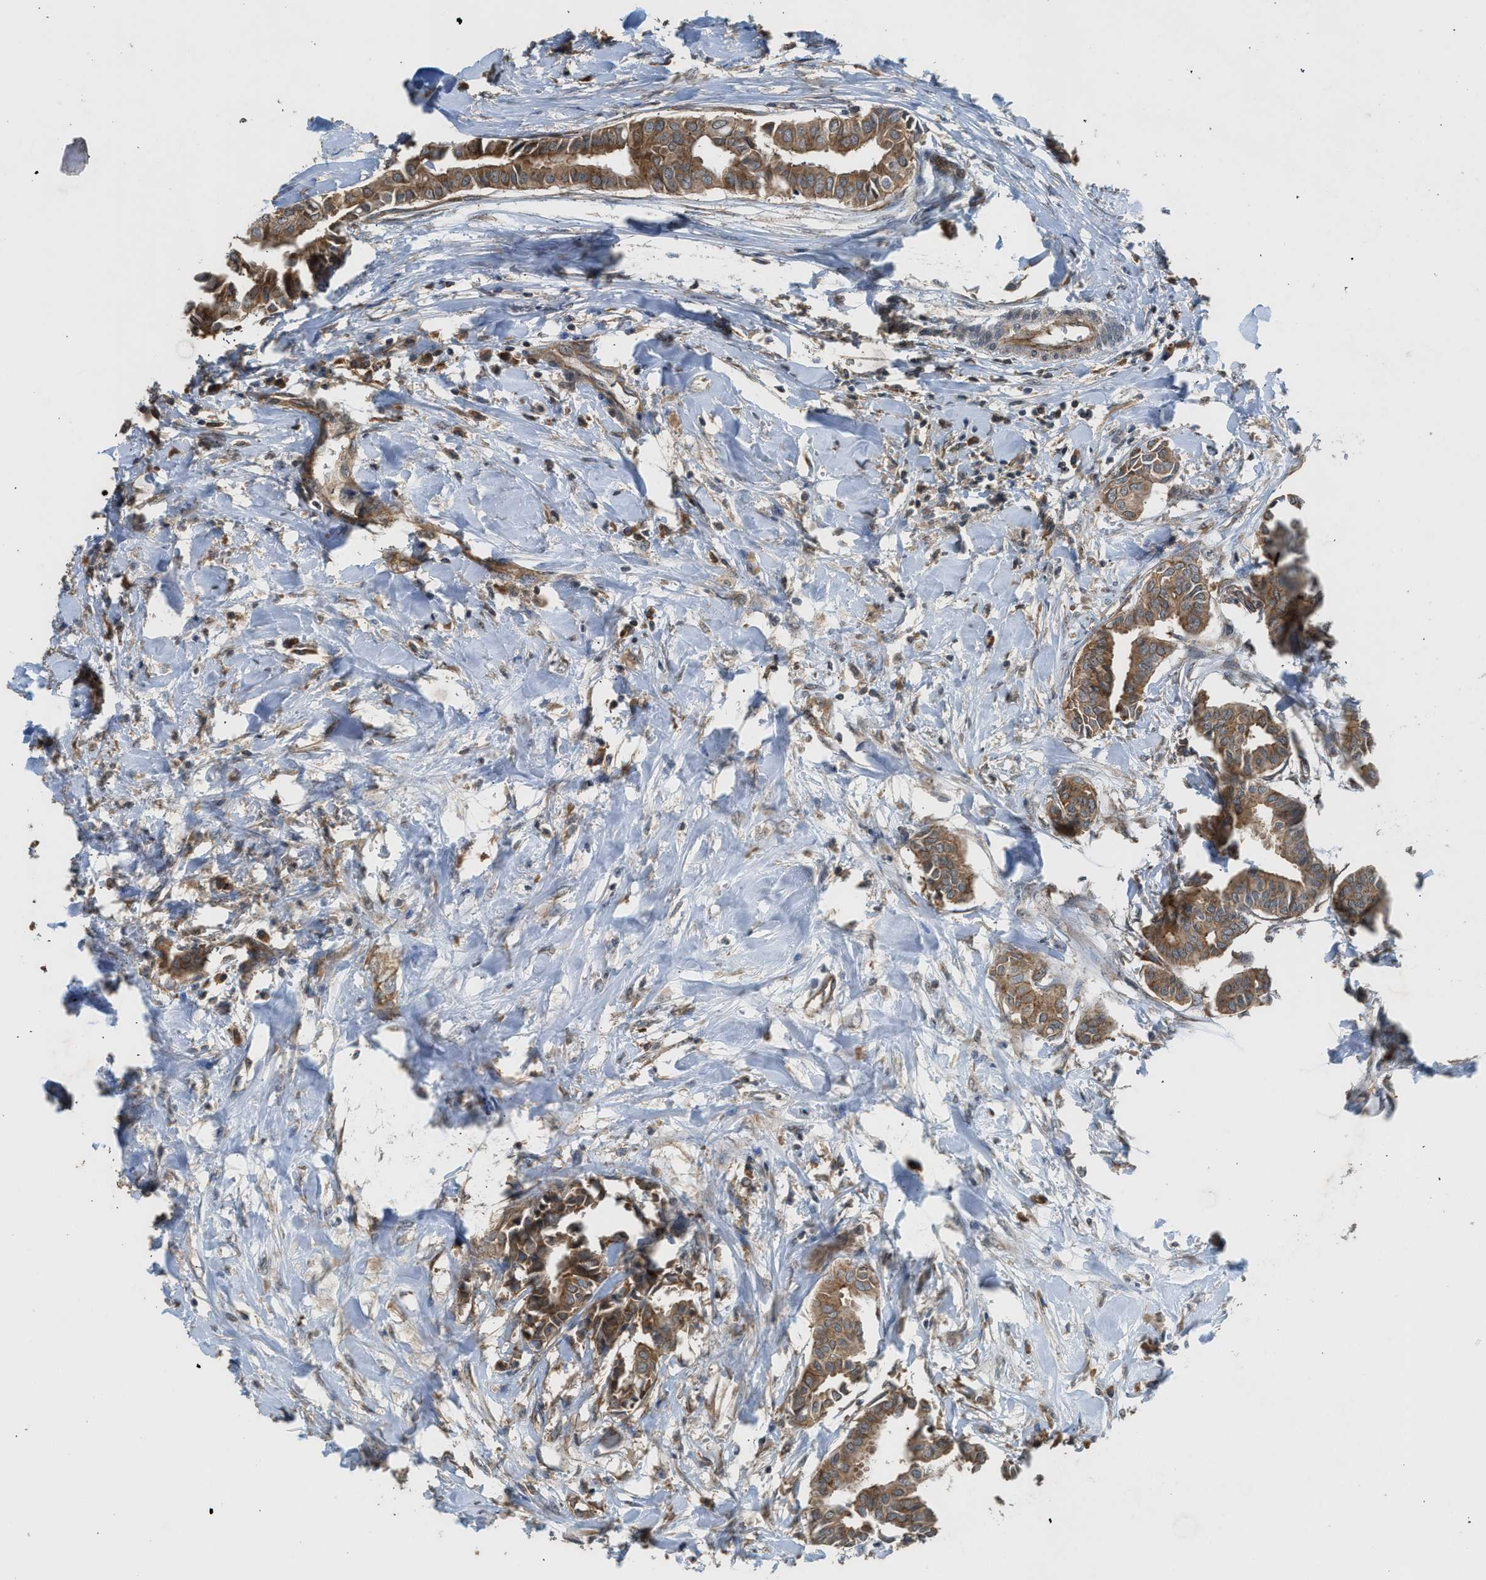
{"staining": {"intensity": "moderate", "quantity": ">75%", "location": "cytoplasmic/membranous"}, "tissue": "head and neck cancer", "cell_type": "Tumor cells", "image_type": "cancer", "snomed": [{"axis": "morphology", "description": "Adenocarcinoma, NOS"}, {"axis": "topography", "description": "Salivary gland"}, {"axis": "topography", "description": "Head-Neck"}], "caption": "Head and neck adenocarcinoma stained for a protein shows moderate cytoplasmic/membranous positivity in tumor cells.", "gene": "HIP1R", "patient": {"sex": "female", "age": 59}}